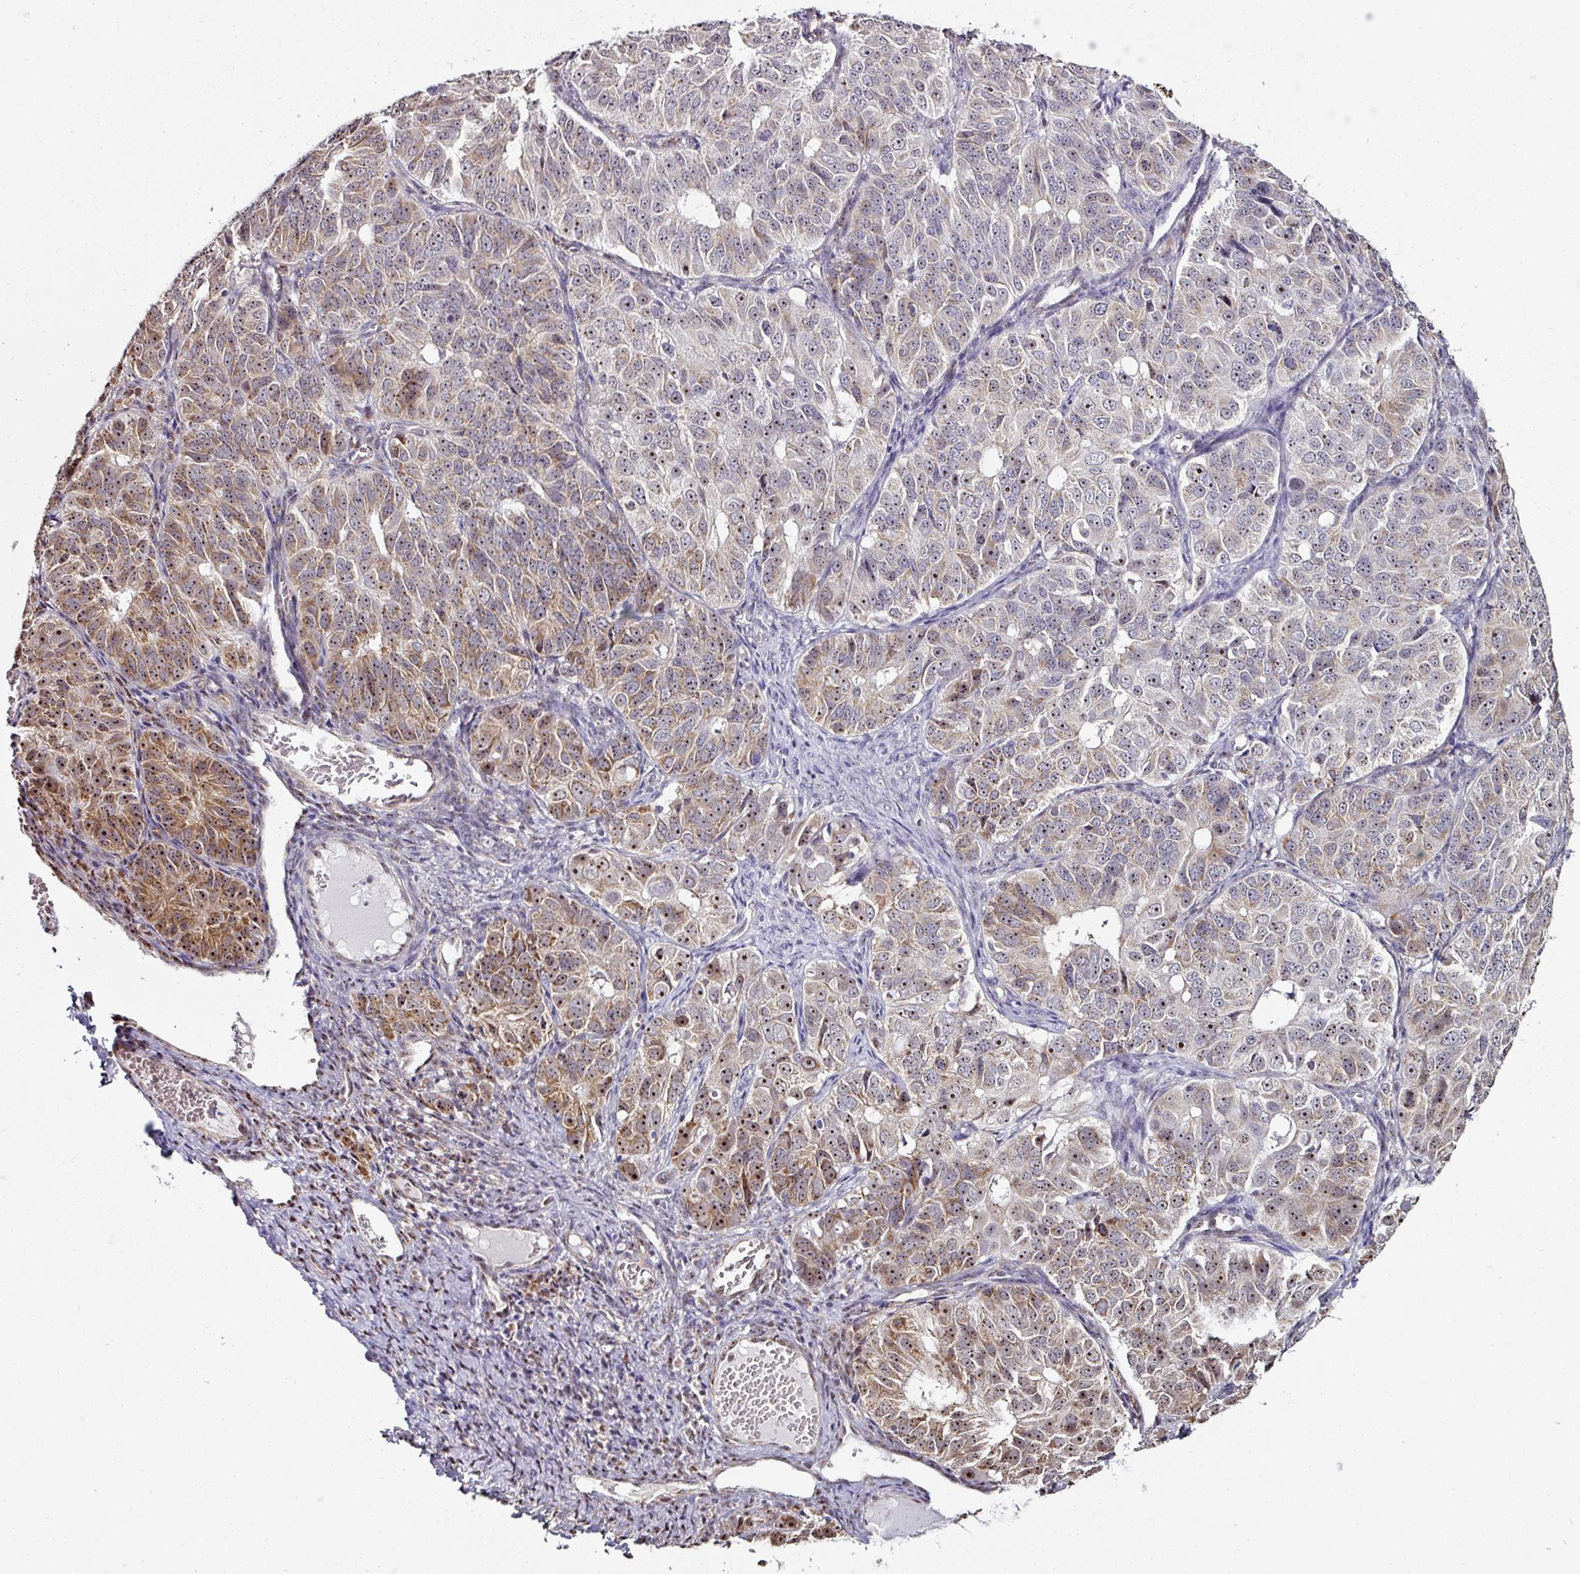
{"staining": {"intensity": "moderate", "quantity": "25%-75%", "location": "cytoplasmic/membranous,nuclear"}, "tissue": "ovarian cancer", "cell_type": "Tumor cells", "image_type": "cancer", "snomed": [{"axis": "morphology", "description": "Carcinoma, endometroid"}, {"axis": "topography", "description": "Ovary"}], "caption": "Ovarian cancer (endometroid carcinoma) stained for a protein exhibits moderate cytoplasmic/membranous and nuclear positivity in tumor cells.", "gene": "NACC2", "patient": {"sex": "female", "age": 51}}